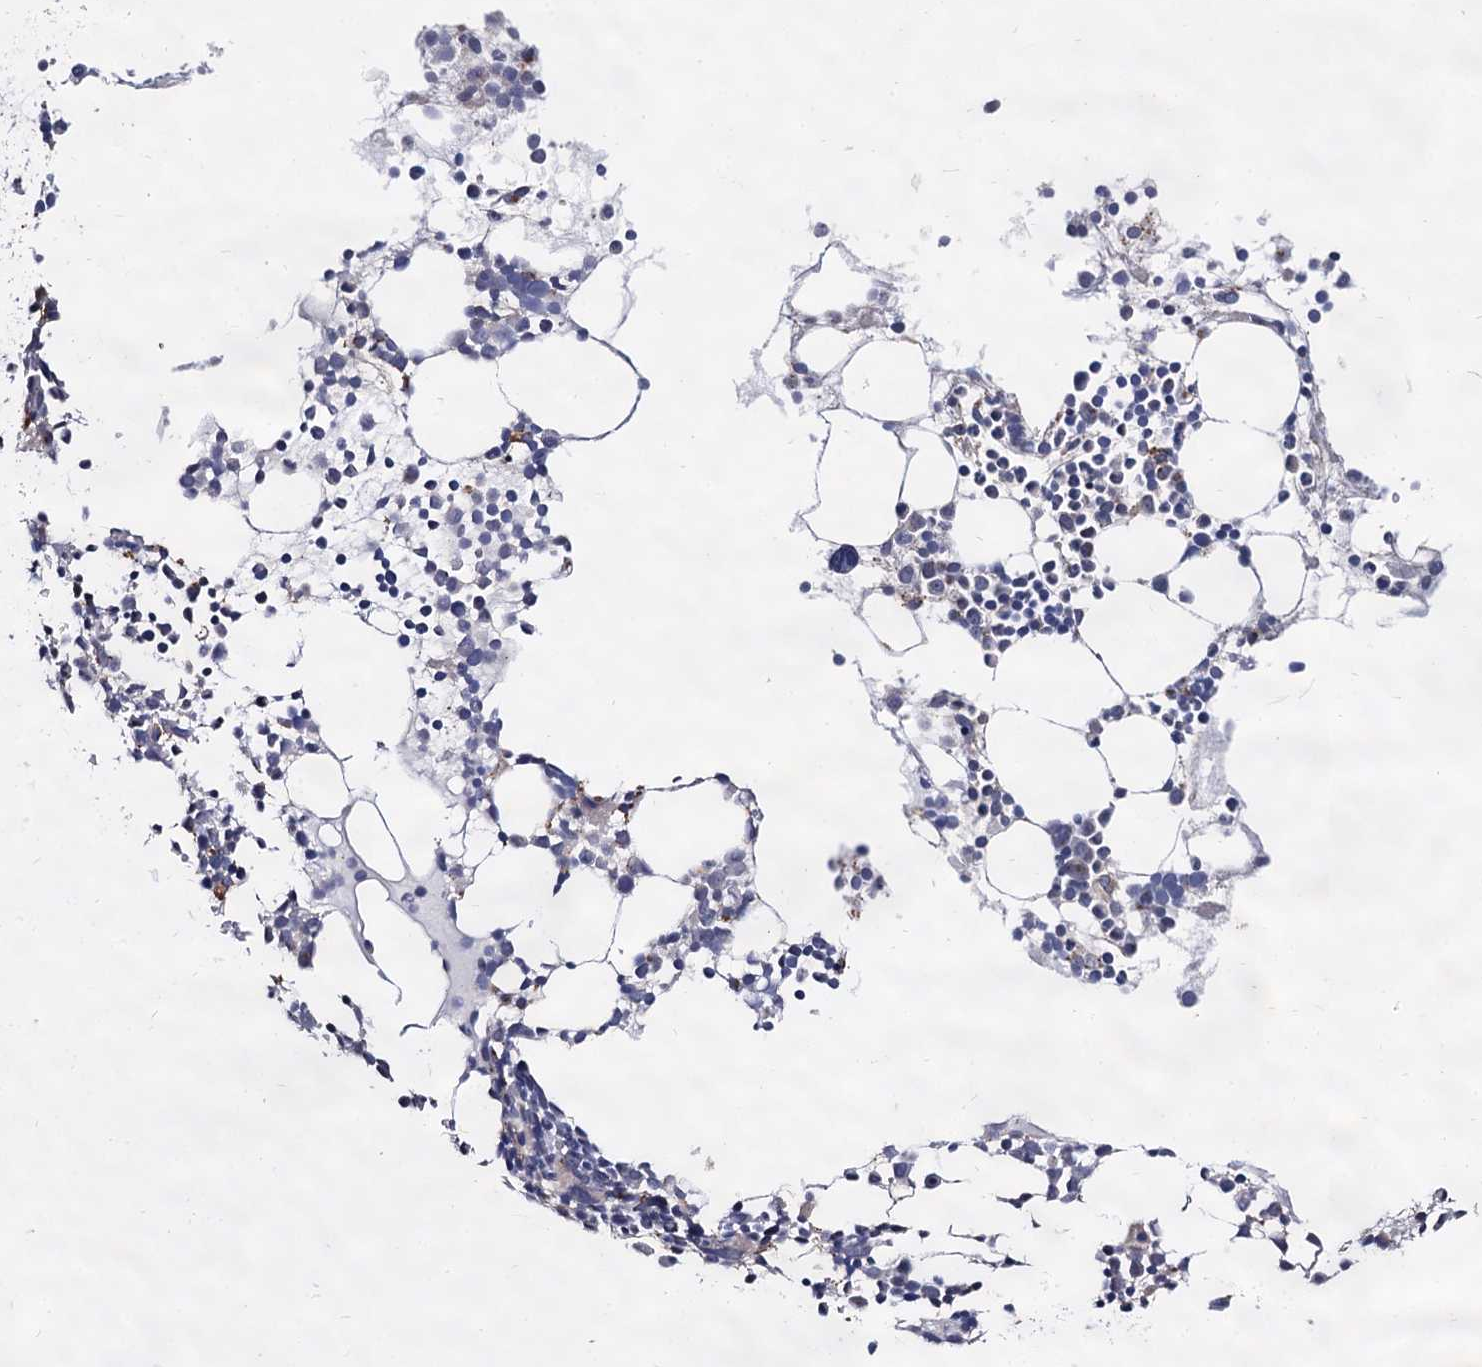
{"staining": {"intensity": "negative", "quantity": "none", "location": "none"}, "tissue": "bone marrow", "cell_type": "Hematopoietic cells", "image_type": "normal", "snomed": [{"axis": "morphology", "description": "Normal tissue, NOS"}, {"axis": "topography", "description": "Bone marrow"}], "caption": "Bone marrow was stained to show a protein in brown. There is no significant expression in hematopoietic cells. Nuclei are stained in blue.", "gene": "ARFIP2", "patient": {"sex": "female", "age": 89}}